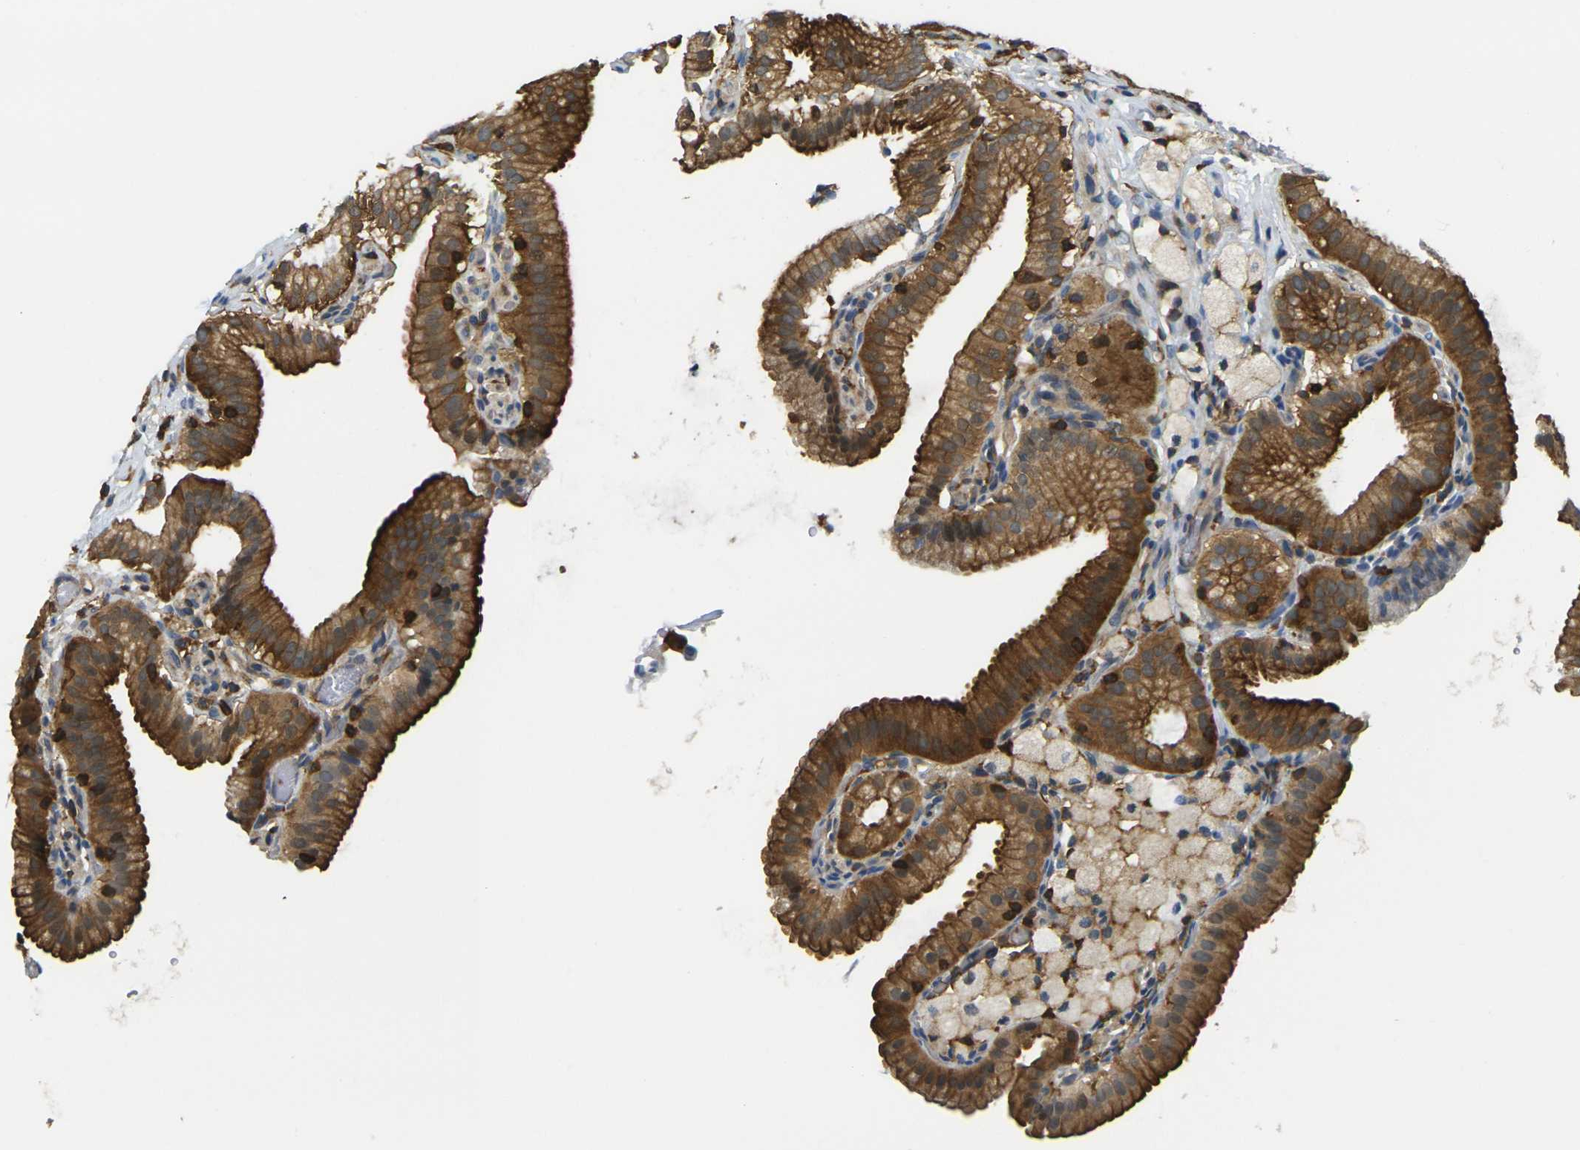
{"staining": {"intensity": "strong", "quantity": ">75%", "location": "cytoplasmic/membranous"}, "tissue": "gallbladder", "cell_type": "Glandular cells", "image_type": "normal", "snomed": [{"axis": "morphology", "description": "Normal tissue, NOS"}, {"axis": "topography", "description": "Gallbladder"}], "caption": "Gallbladder stained with DAB IHC reveals high levels of strong cytoplasmic/membranous staining in approximately >75% of glandular cells. Nuclei are stained in blue.", "gene": "LASP1", "patient": {"sex": "male", "age": 54}}